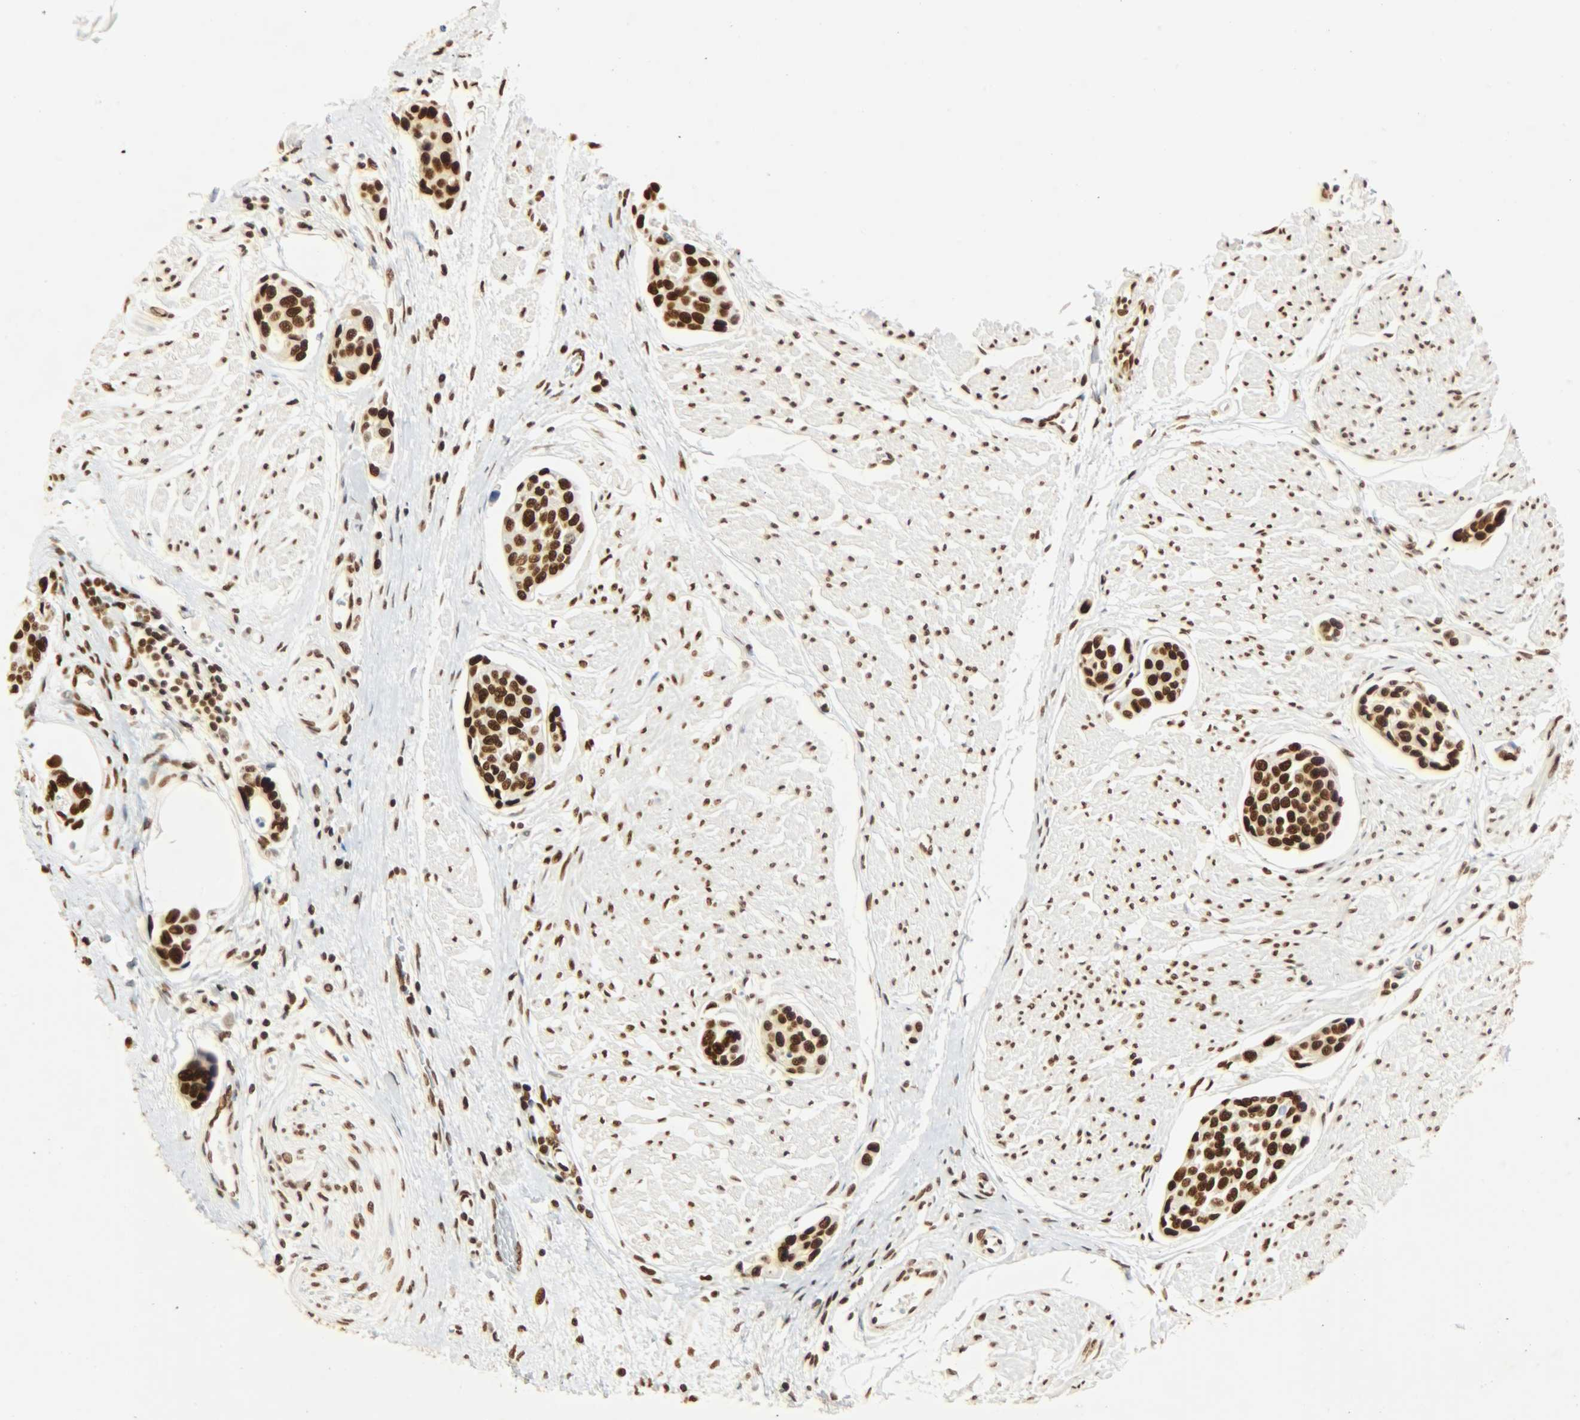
{"staining": {"intensity": "strong", "quantity": ">75%", "location": "nuclear"}, "tissue": "urothelial cancer", "cell_type": "Tumor cells", "image_type": "cancer", "snomed": [{"axis": "morphology", "description": "Urothelial carcinoma, High grade"}, {"axis": "topography", "description": "Urinary bladder"}], "caption": "Immunohistochemical staining of urothelial carcinoma (high-grade) demonstrates high levels of strong nuclear positivity in about >75% of tumor cells. The staining was performed using DAB (3,3'-diaminobenzidine), with brown indicating positive protein expression. Nuclei are stained blue with hematoxylin.", "gene": "KHDRBS1", "patient": {"sex": "male", "age": 78}}